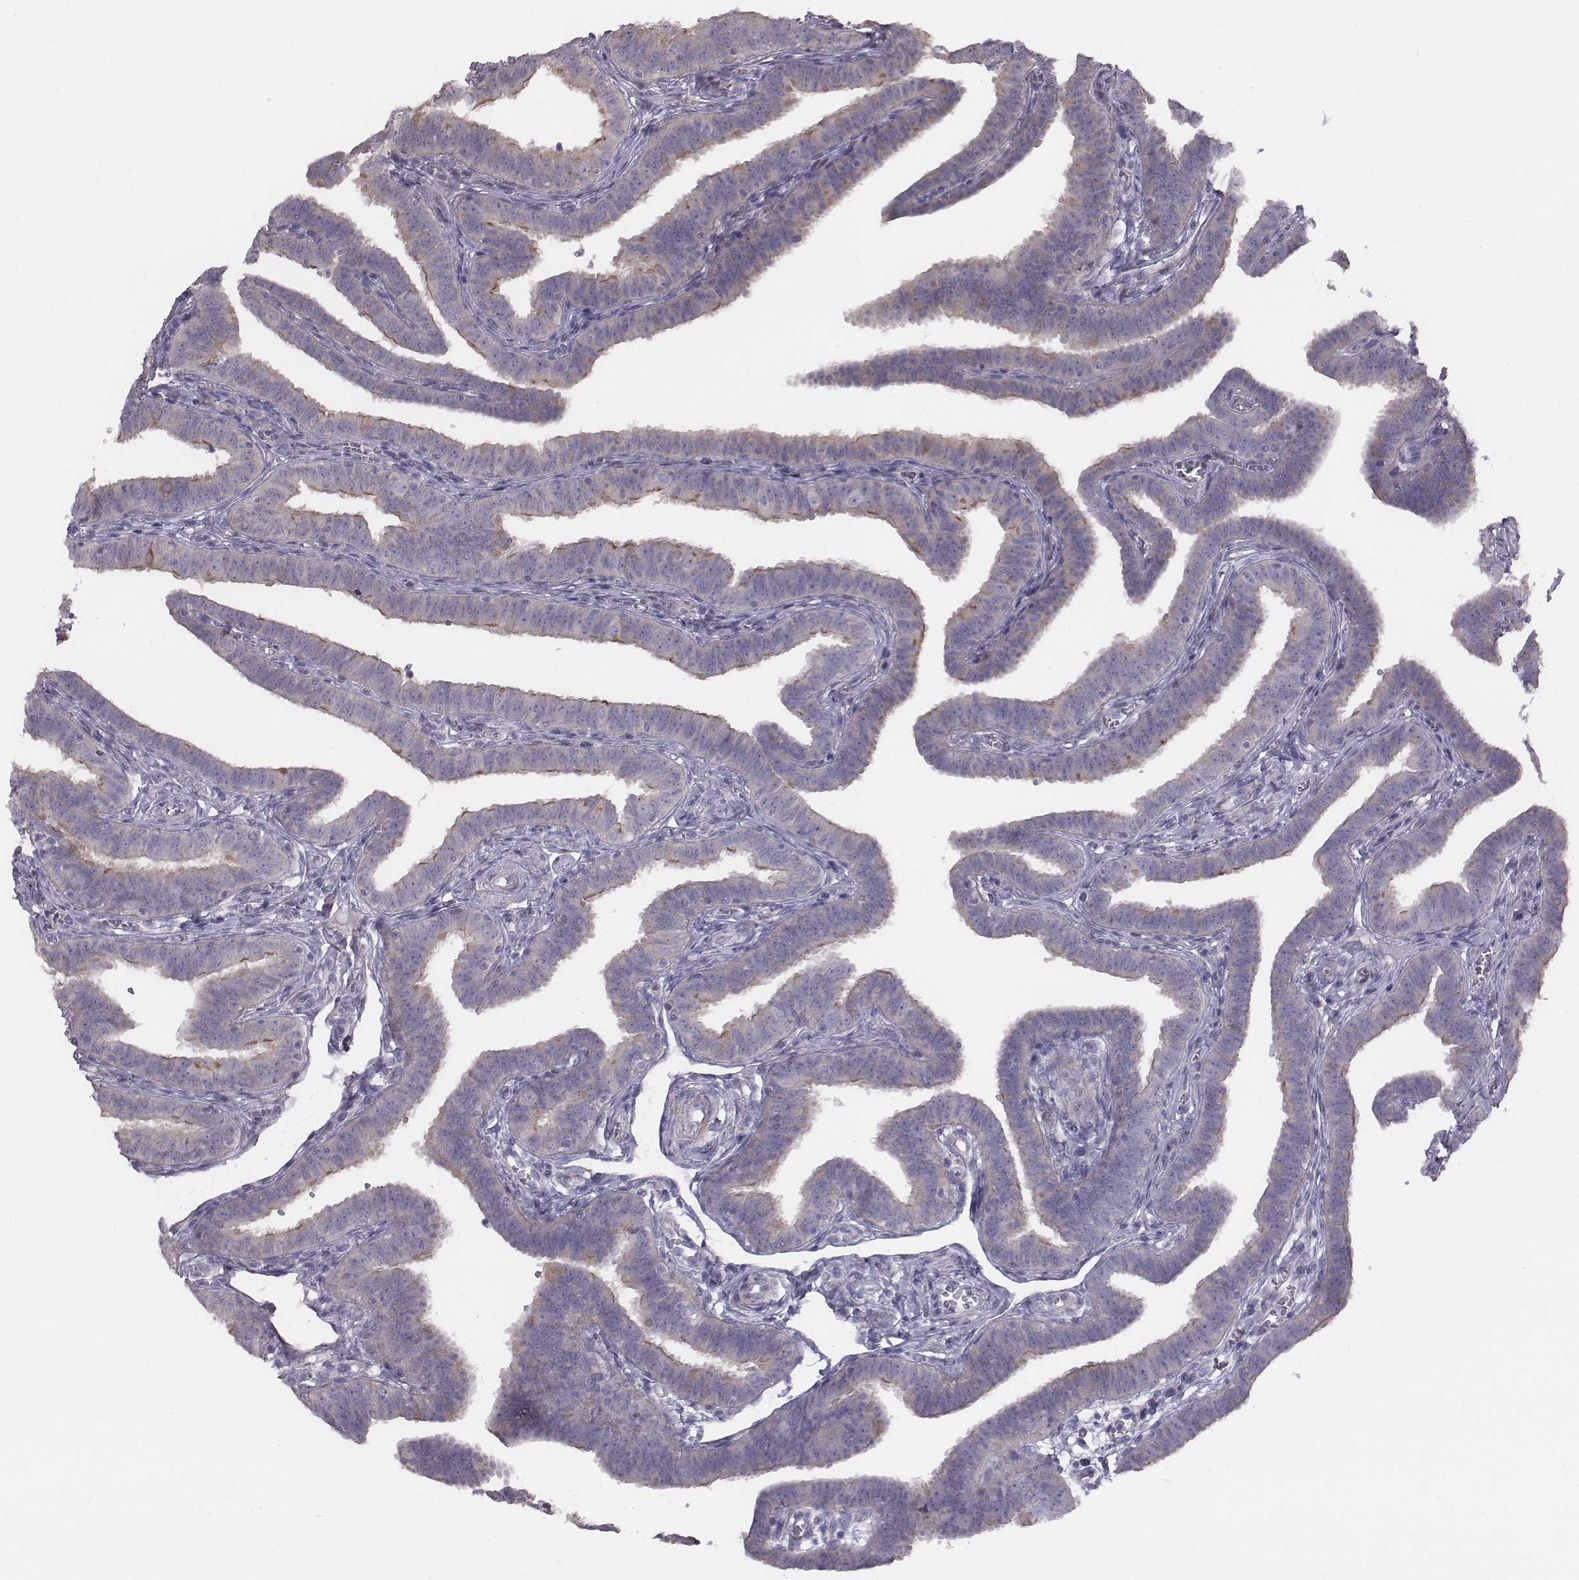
{"staining": {"intensity": "moderate", "quantity": ">75%", "location": "cytoplasmic/membranous"}, "tissue": "fallopian tube", "cell_type": "Glandular cells", "image_type": "normal", "snomed": [{"axis": "morphology", "description": "Normal tissue, NOS"}, {"axis": "topography", "description": "Fallopian tube"}], "caption": "This photomicrograph shows immunohistochemistry staining of benign human fallopian tube, with medium moderate cytoplasmic/membranous positivity in about >75% of glandular cells.", "gene": "PRKCZ", "patient": {"sex": "female", "age": 25}}